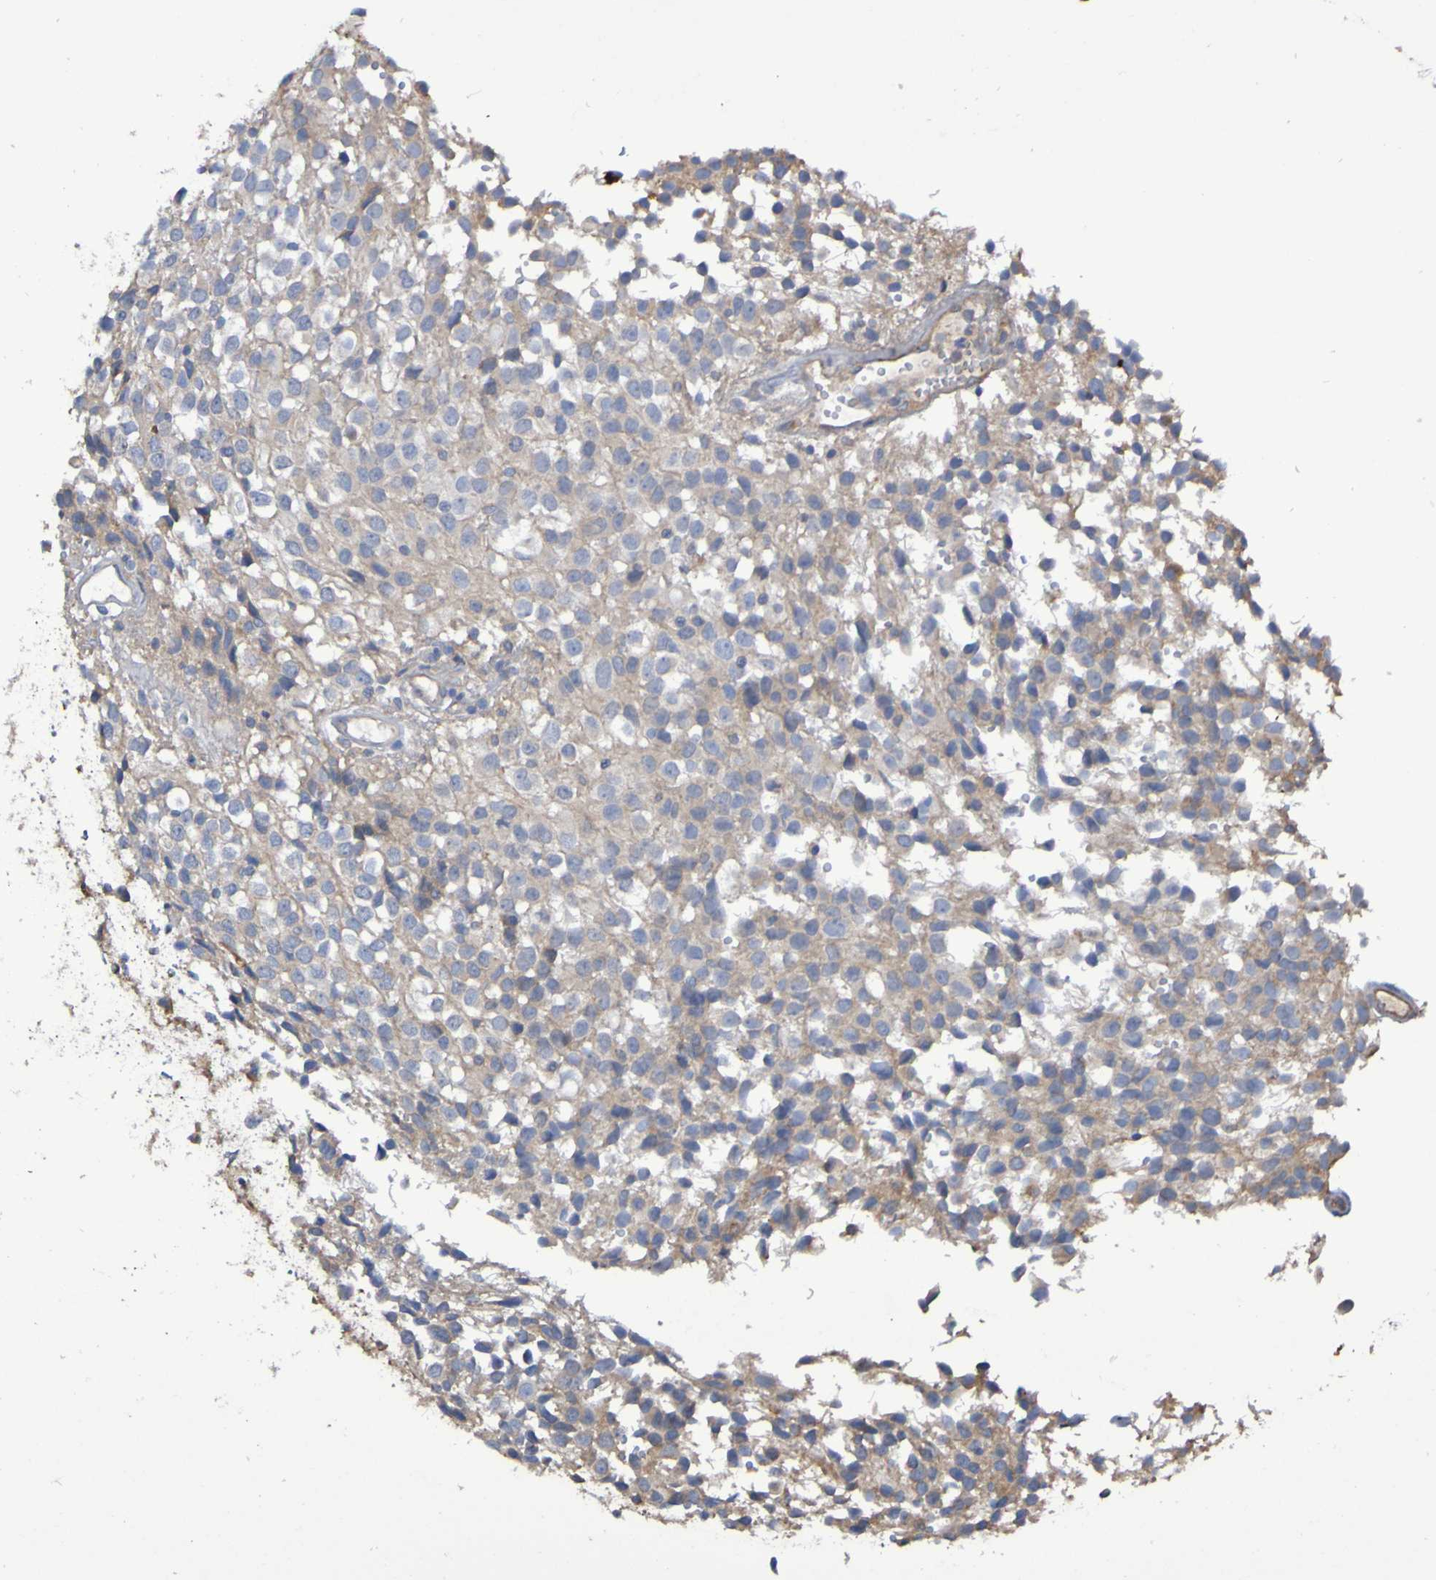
{"staining": {"intensity": "weak", "quantity": ">75%", "location": "cytoplasmic/membranous"}, "tissue": "glioma", "cell_type": "Tumor cells", "image_type": "cancer", "snomed": [{"axis": "morphology", "description": "Glioma, malignant, High grade"}, {"axis": "topography", "description": "Brain"}], "caption": "This is a photomicrograph of immunohistochemistry (IHC) staining of malignant high-grade glioma, which shows weak expression in the cytoplasmic/membranous of tumor cells.", "gene": "SYNJ1", "patient": {"sex": "male", "age": 32}}